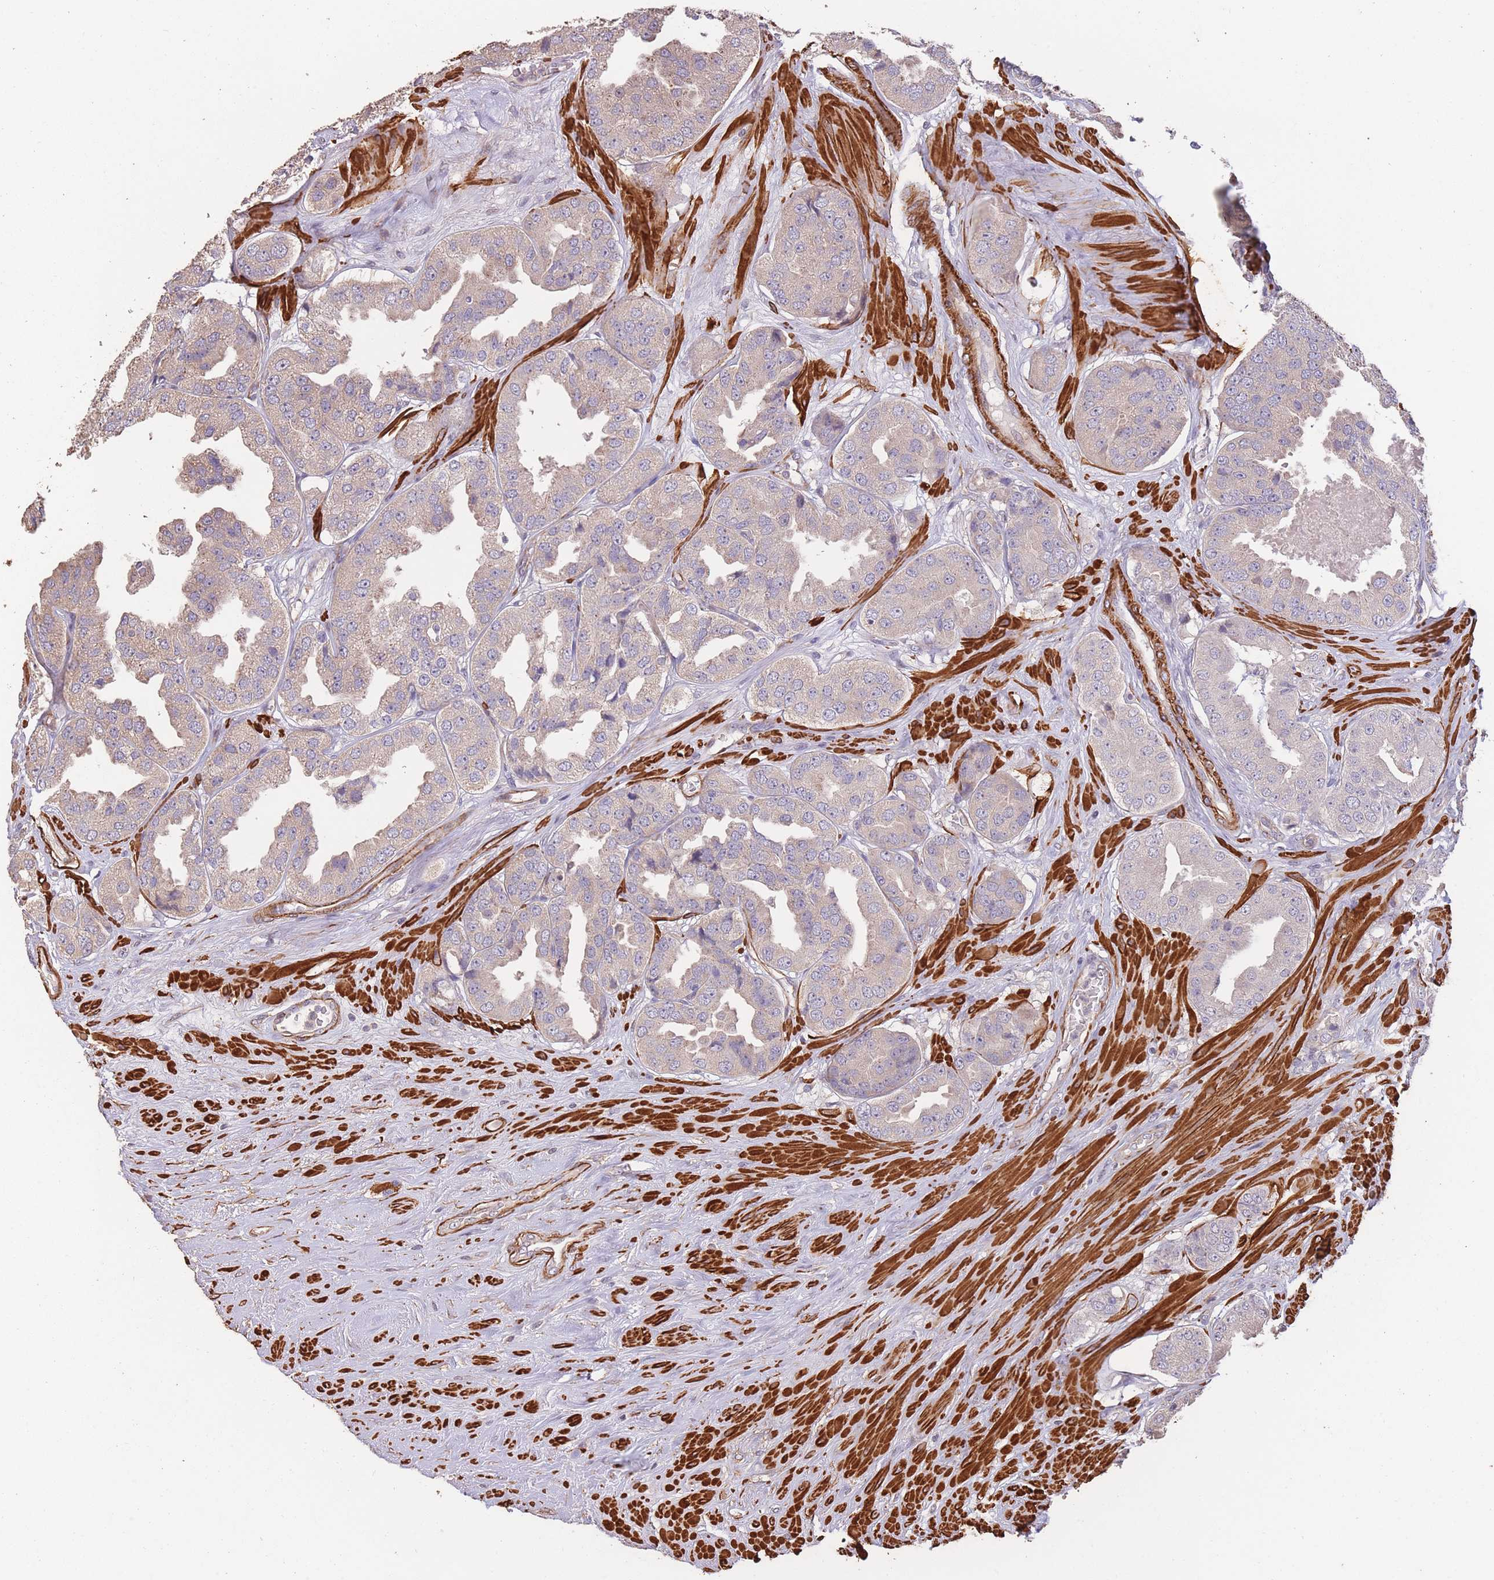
{"staining": {"intensity": "negative", "quantity": "none", "location": "none"}, "tissue": "prostate cancer", "cell_type": "Tumor cells", "image_type": "cancer", "snomed": [{"axis": "morphology", "description": "Adenocarcinoma, High grade"}, {"axis": "topography", "description": "Prostate"}], "caption": "Tumor cells show no significant protein staining in adenocarcinoma (high-grade) (prostate).", "gene": "NLRC4", "patient": {"sex": "male", "age": 63}}